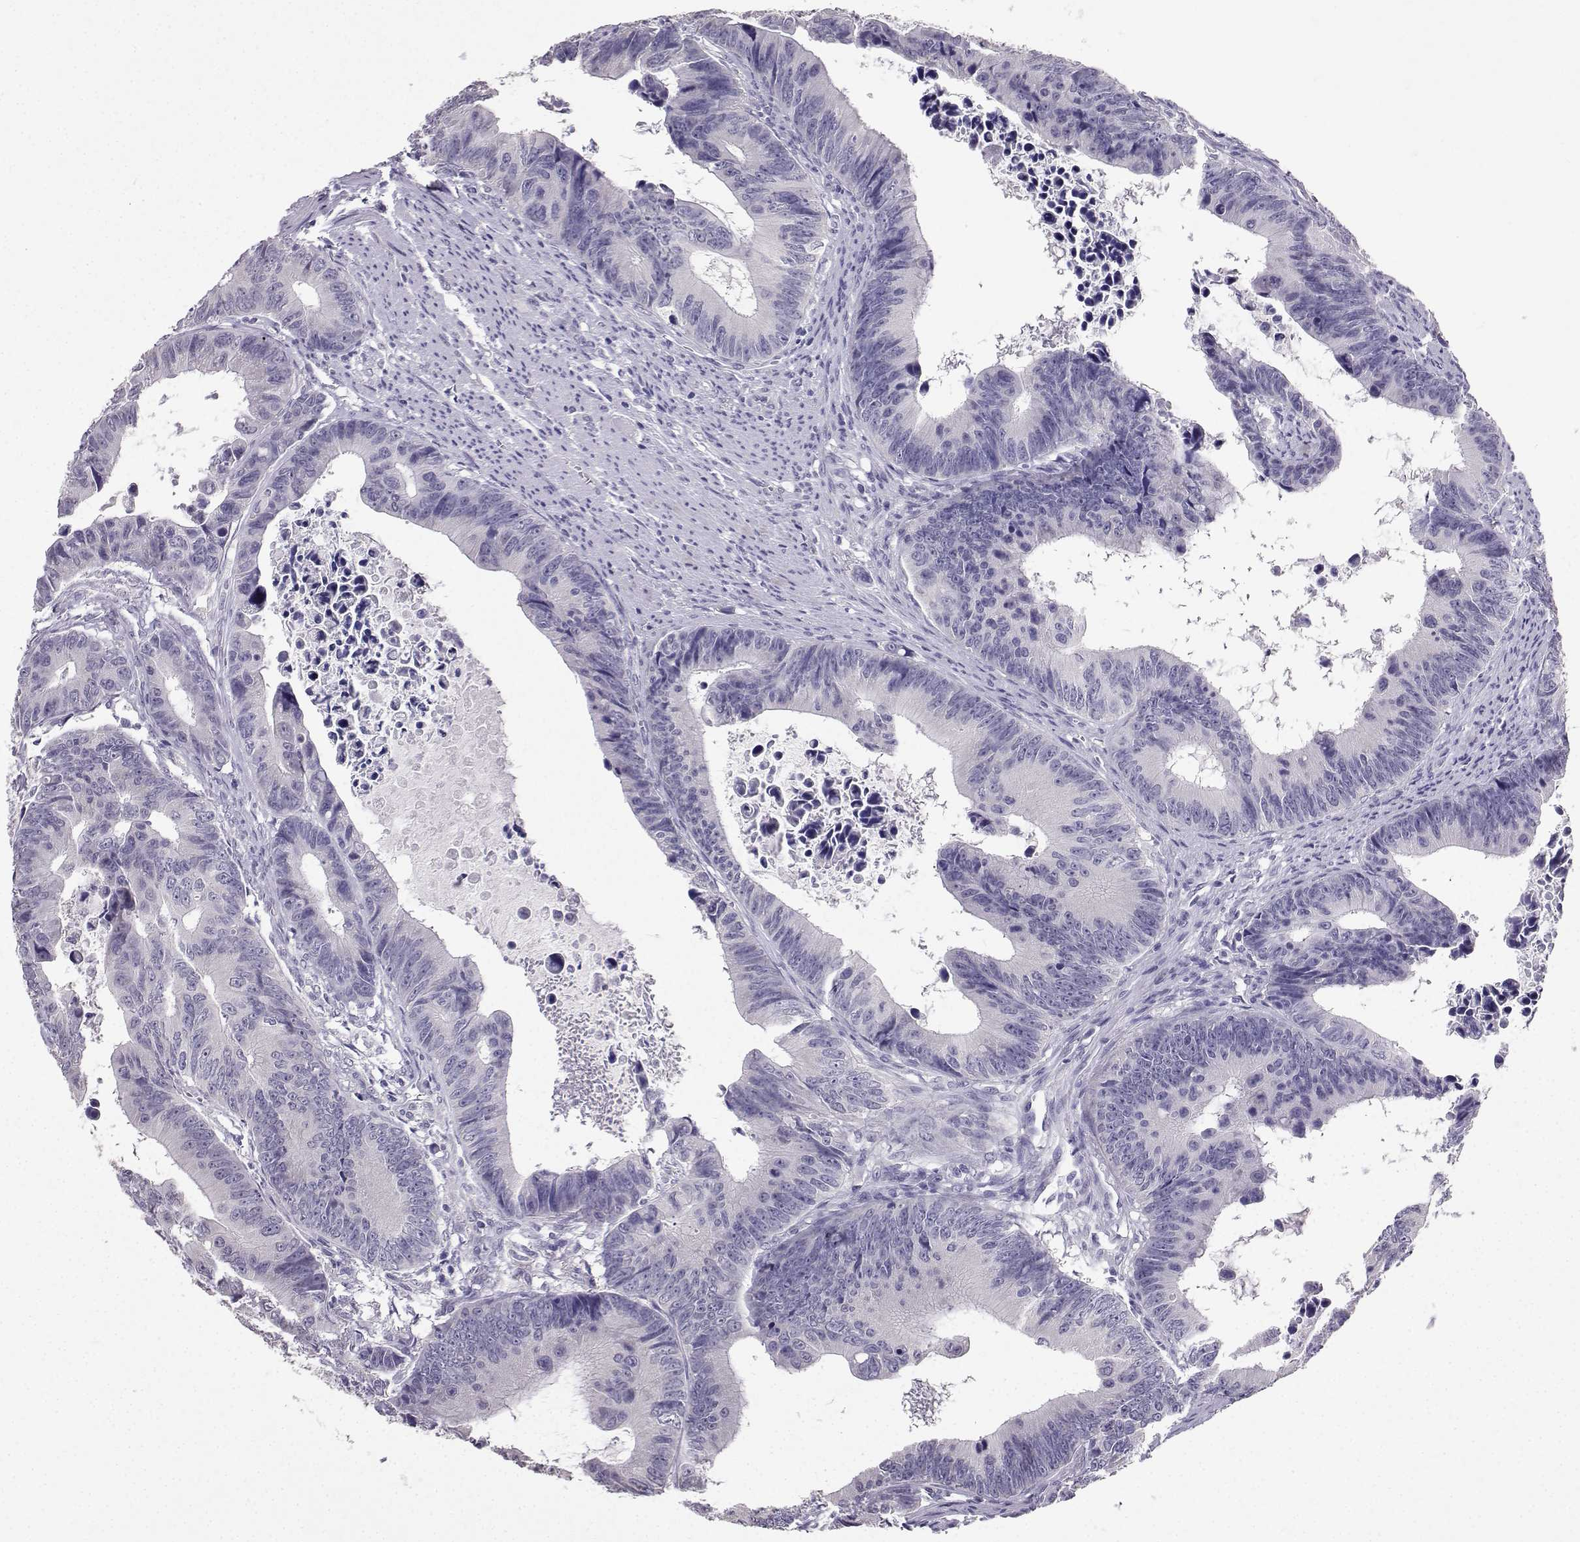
{"staining": {"intensity": "negative", "quantity": "none", "location": "none"}, "tissue": "colorectal cancer", "cell_type": "Tumor cells", "image_type": "cancer", "snomed": [{"axis": "morphology", "description": "Adenocarcinoma, NOS"}, {"axis": "topography", "description": "Colon"}], "caption": "A micrograph of colorectal cancer stained for a protein exhibits no brown staining in tumor cells.", "gene": "SPAG11B", "patient": {"sex": "female", "age": 87}}